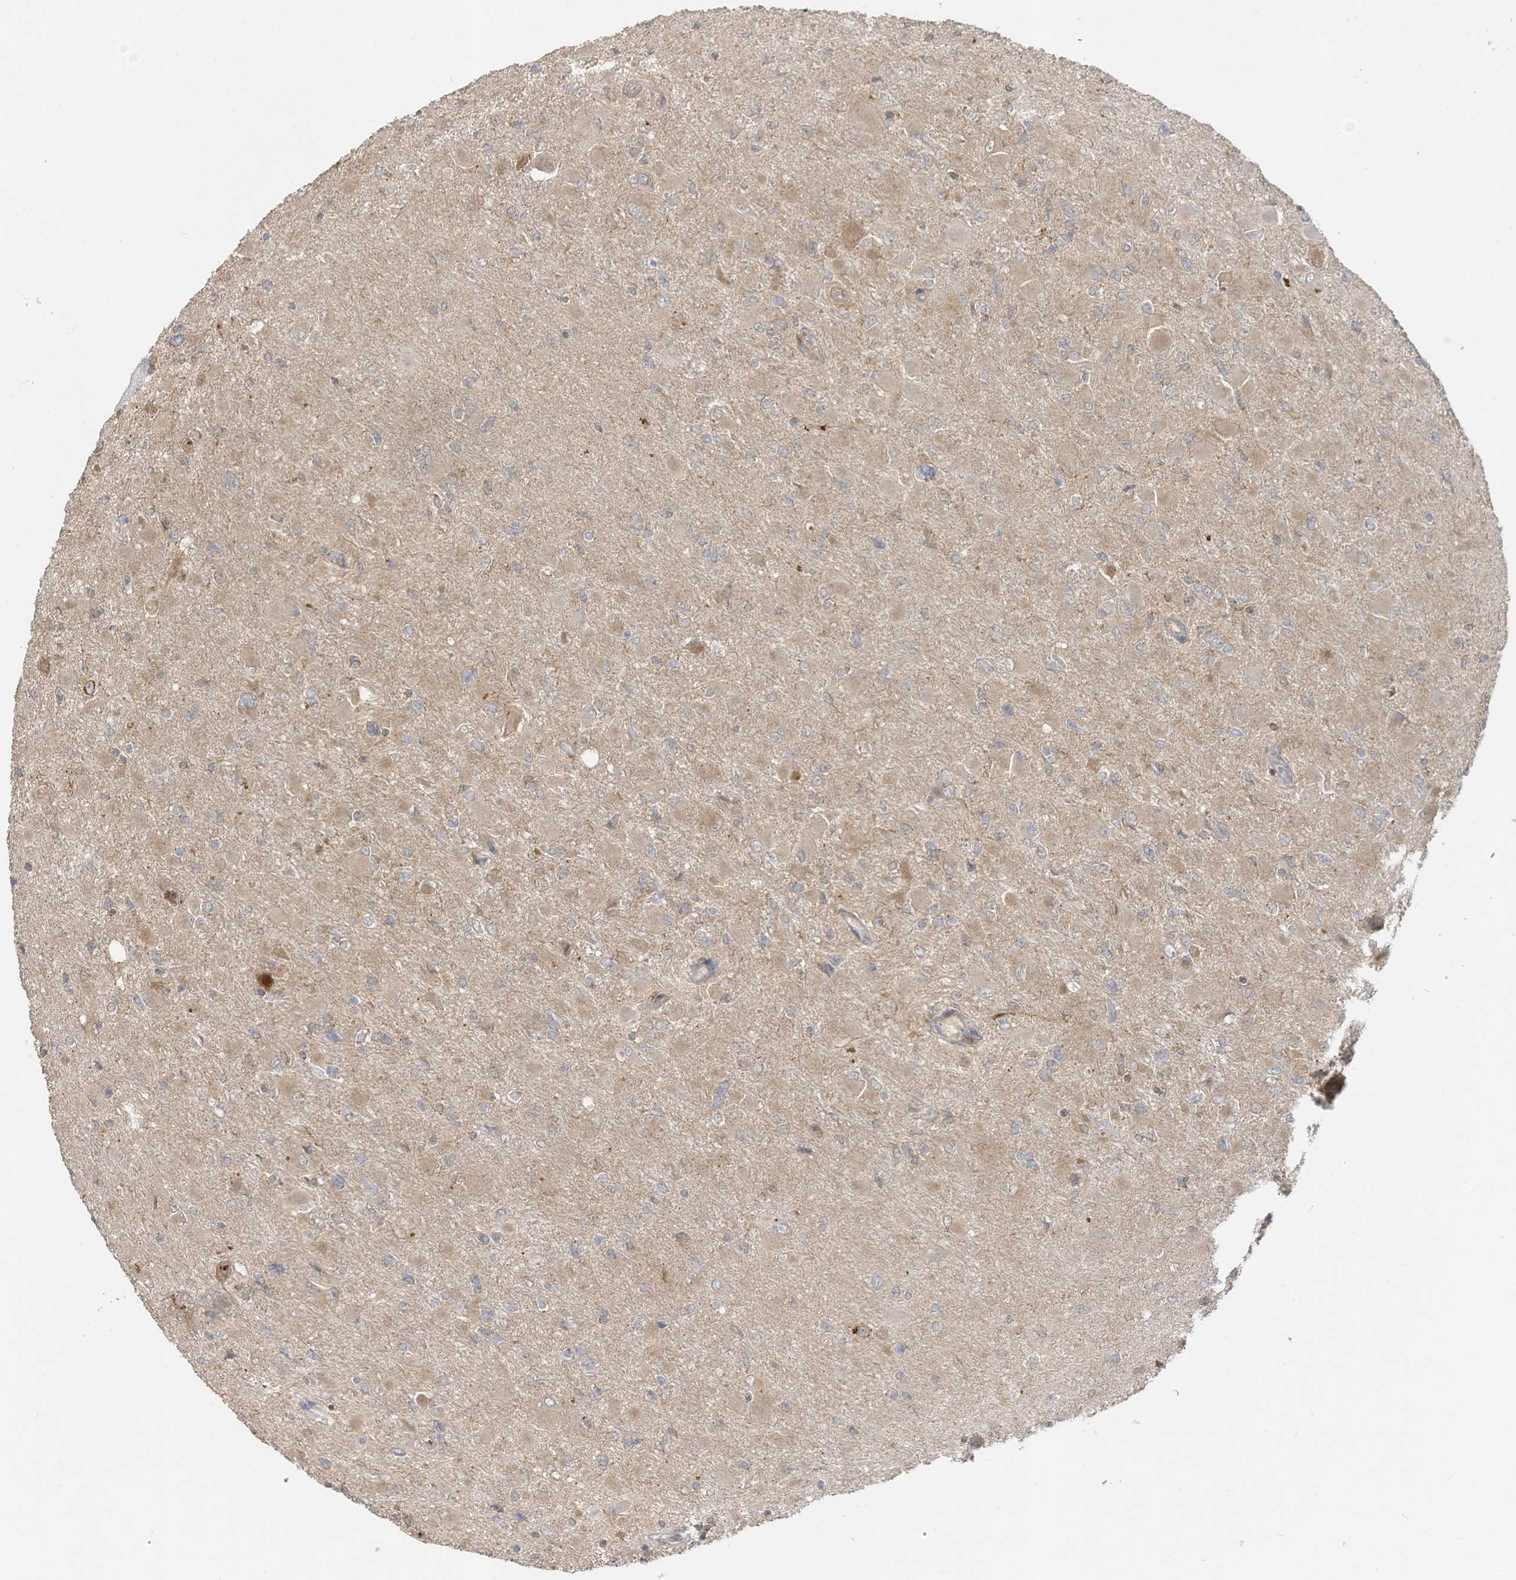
{"staining": {"intensity": "weak", "quantity": "25%-75%", "location": "cytoplasmic/membranous"}, "tissue": "glioma", "cell_type": "Tumor cells", "image_type": "cancer", "snomed": [{"axis": "morphology", "description": "Glioma, malignant, High grade"}, {"axis": "topography", "description": "Cerebral cortex"}], "caption": "High-grade glioma (malignant) was stained to show a protein in brown. There is low levels of weak cytoplasmic/membranous positivity in approximately 25%-75% of tumor cells.", "gene": "LDAH", "patient": {"sex": "female", "age": 36}}